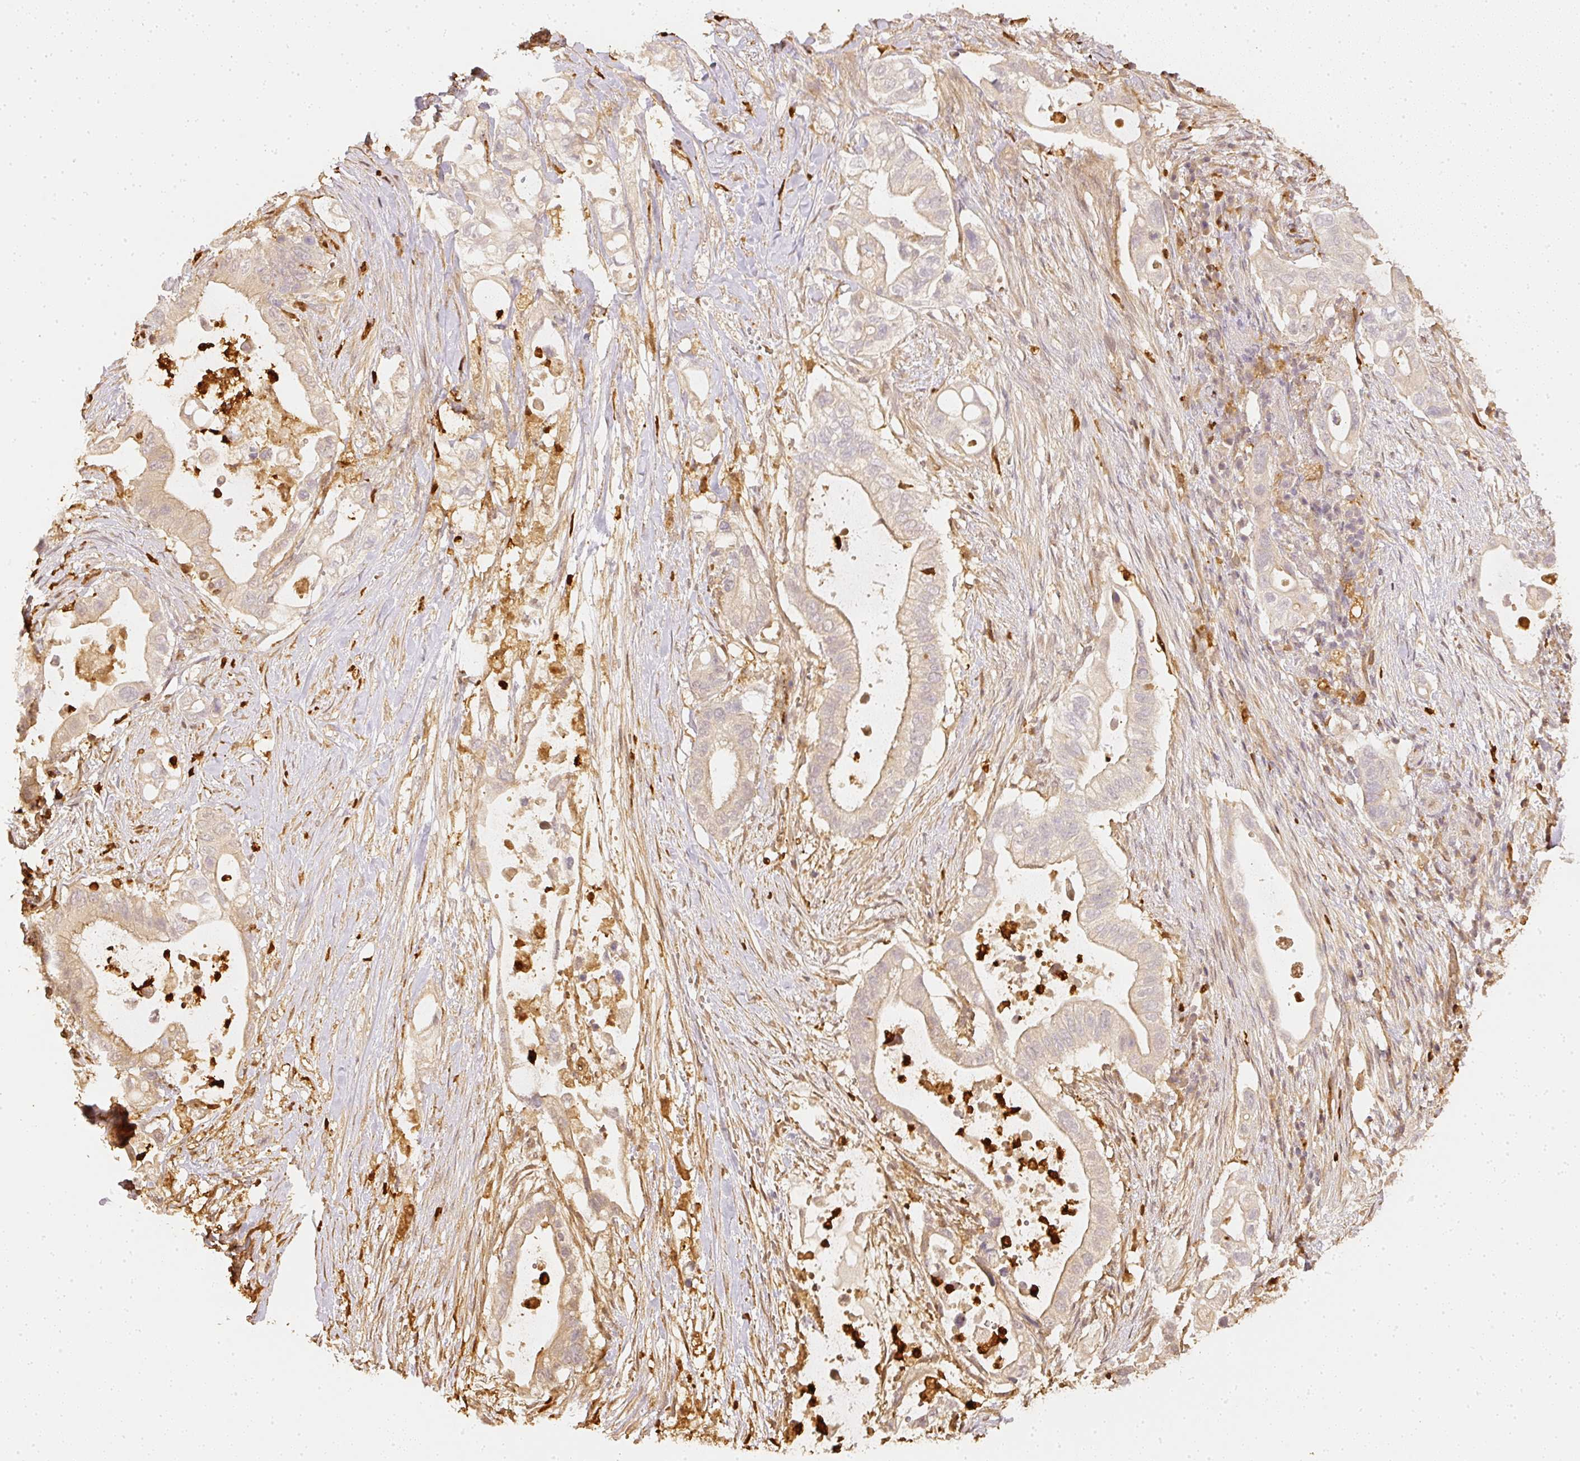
{"staining": {"intensity": "weak", "quantity": "<25%", "location": "cytoplasmic/membranous"}, "tissue": "pancreatic cancer", "cell_type": "Tumor cells", "image_type": "cancer", "snomed": [{"axis": "morphology", "description": "Adenocarcinoma, NOS"}, {"axis": "topography", "description": "Pancreas"}], "caption": "Pancreatic cancer was stained to show a protein in brown. There is no significant positivity in tumor cells.", "gene": "PFN1", "patient": {"sex": "female", "age": 72}}